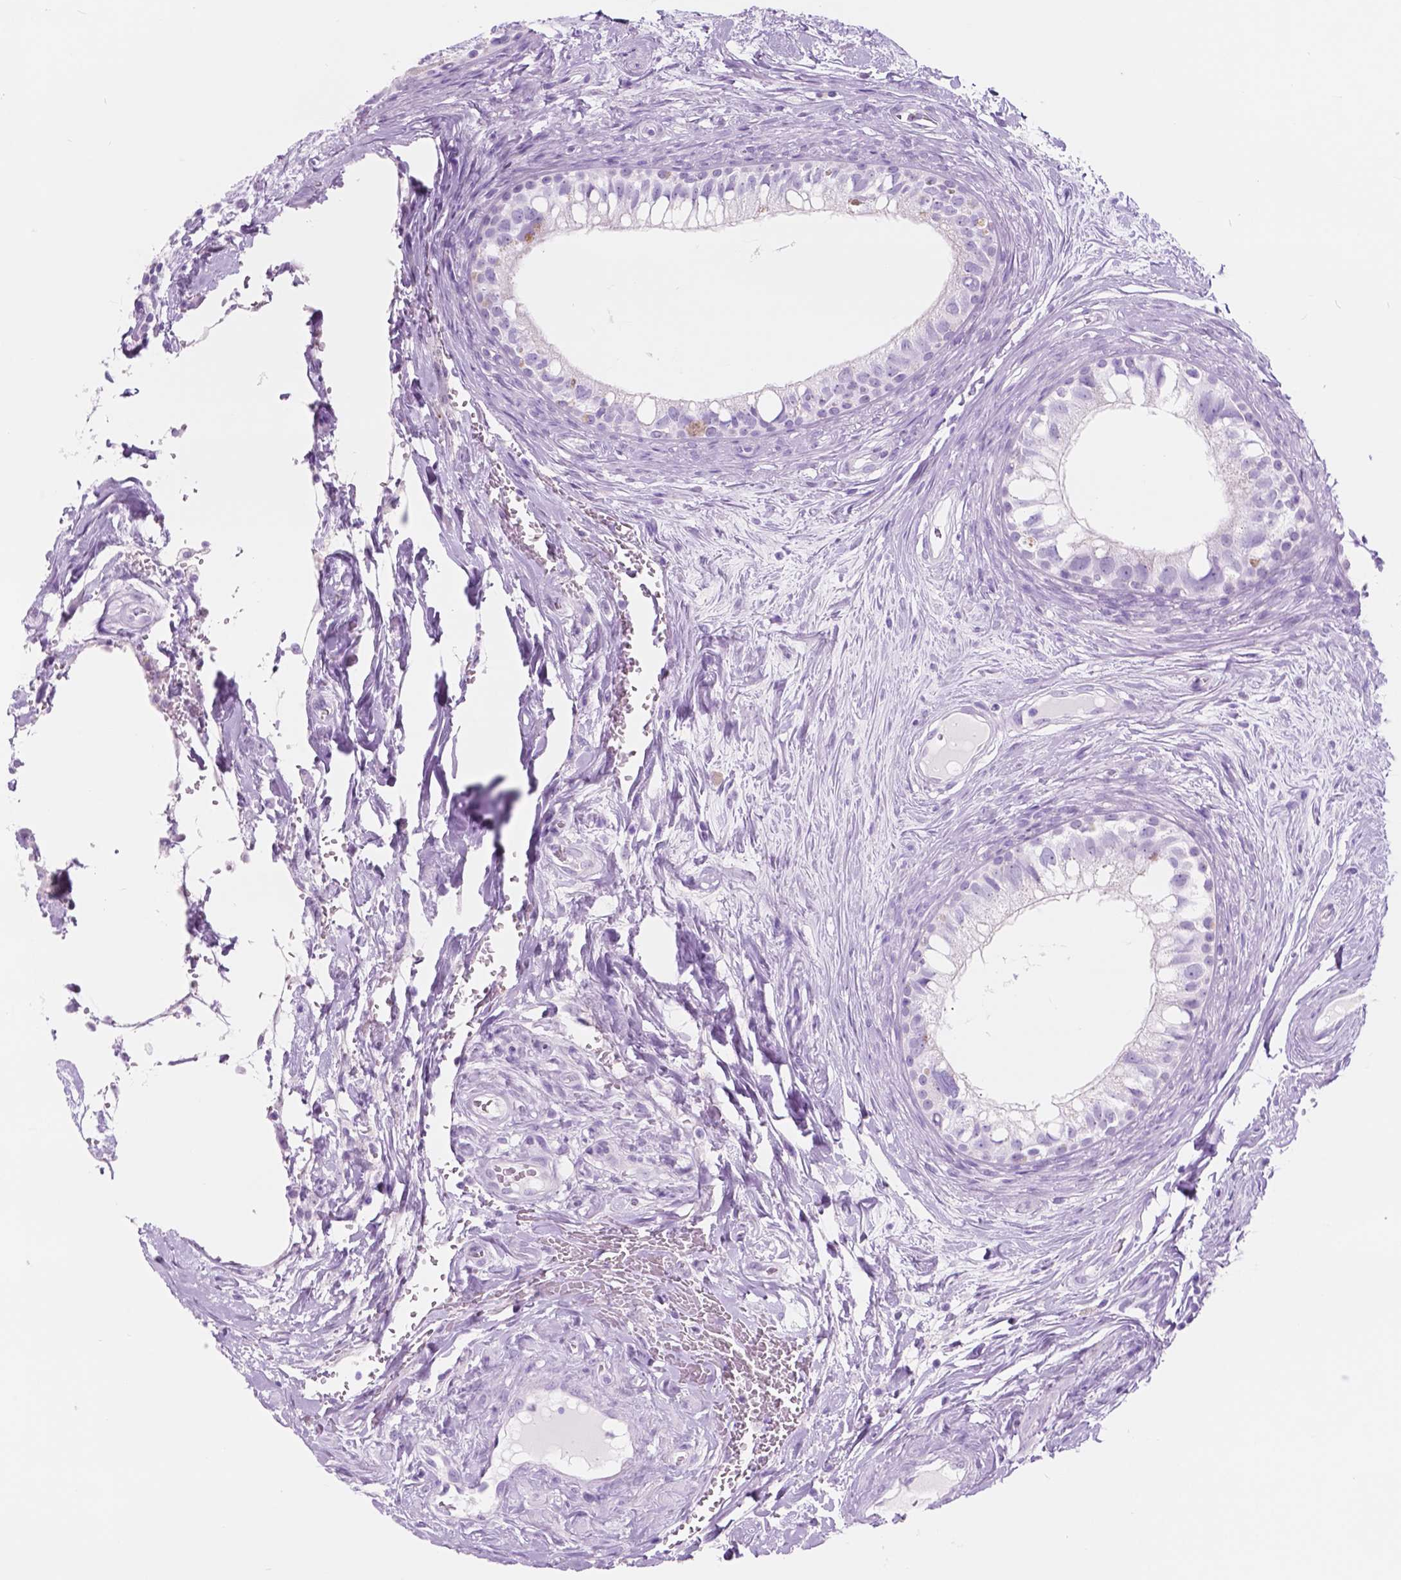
{"staining": {"intensity": "negative", "quantity": "none", "location": "none"}, "tissue": "epididymis", "cell_type": "Glandular cells", "image_type": "normal", "snomed": [{"axis": "morphology", "description": "Normal tissue, NOS"}, {"axis": "topography", "description": "Epididymis"}], "caption": "Glandular cells are negative for brown protein staining in normal epididymis.", "gene": "CUZD1", "patient": {"sex": "male", "age": 59}}